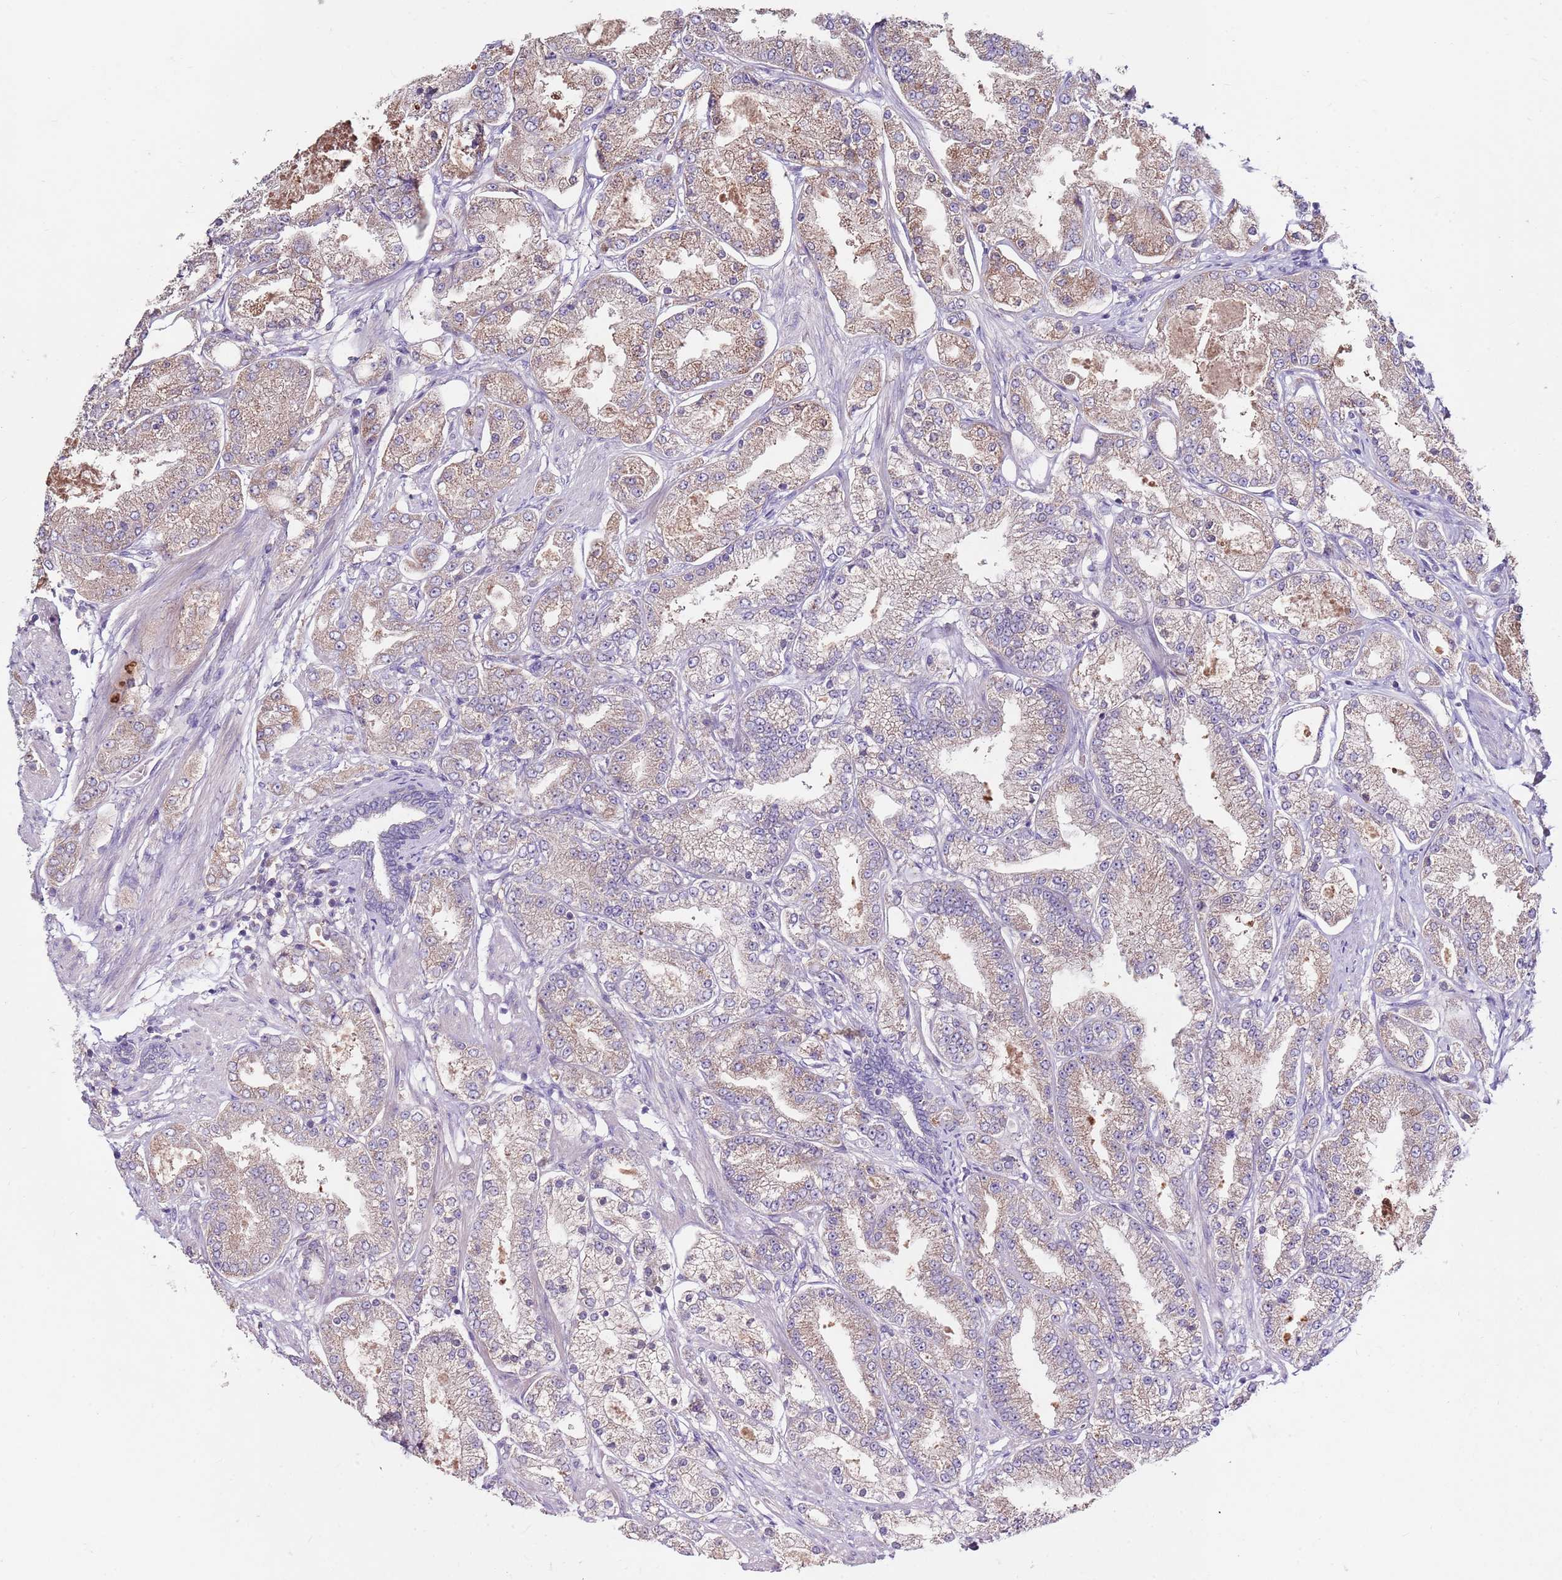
{"staining": {"intensity": "moderate", "quantity": "25%-75%", "location": "cytoplasmic/membranous"}, "tissue": "prostate cancer", "cell_type": "Tumor cells", "image_type": "cancer", "snomed": [{"axis": "morphology", "description": "Adenocarcinoma, High grade"}, {"axis": "topography", "description": "Prostate"}], "caption": "A medium amount of moderate cytoplasmic/membranous staining is seen in approximately 25%-75% of tumor cells in adenocarcinoma (high-grade) (prostate) tissue.", "gene": "NRDE2", "patient": {"sex": "male", "age": 69}}